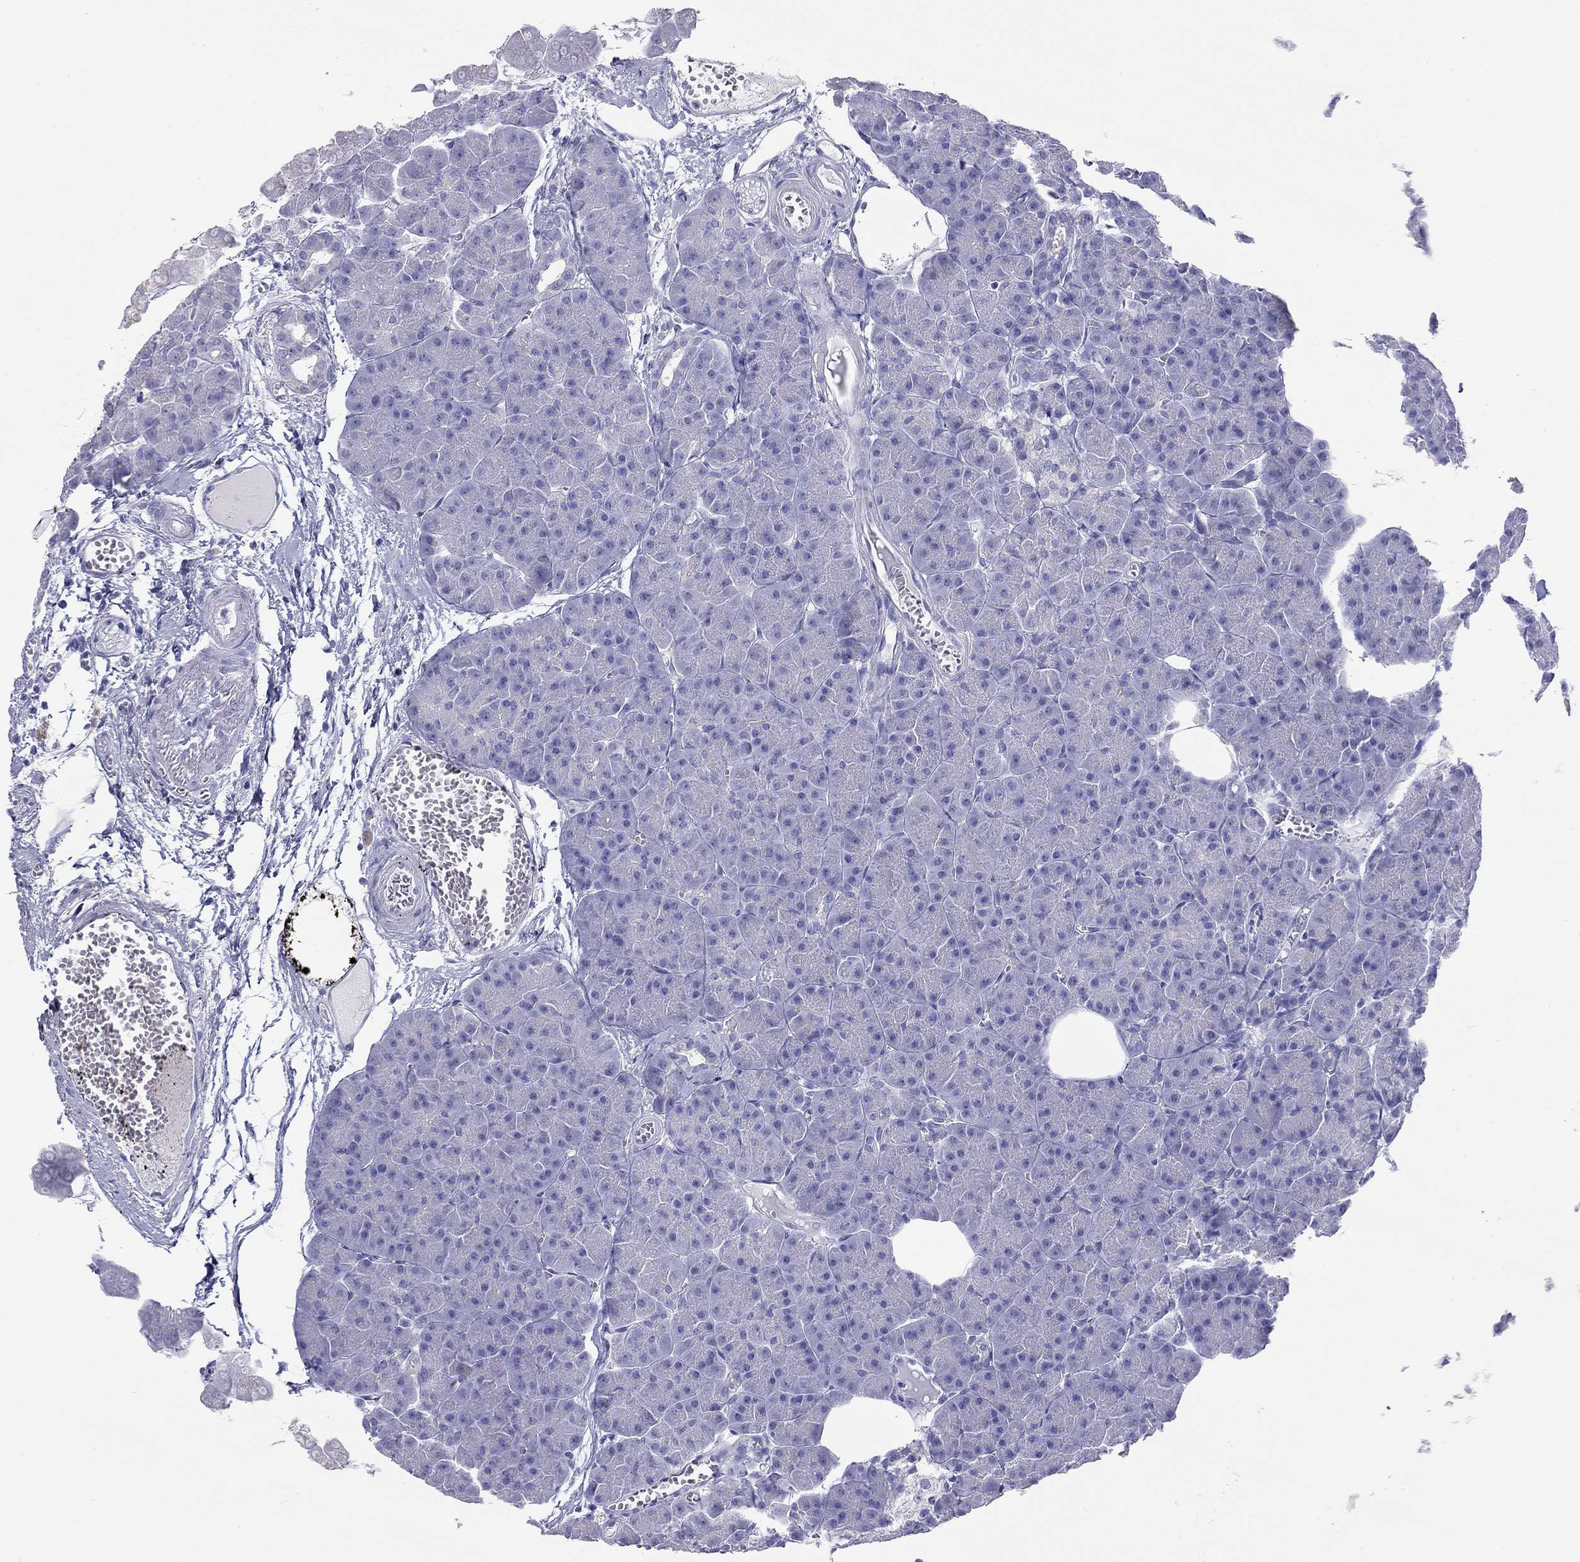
{"staining": {"intensity": "negative", "quantity": "none", "location": "none"}, "tissue": "pancreas", "cell_type": "Exocrine glandular cells", "image_type": "normal", "snomed": [{"axis": "morphology", "description": "Normal tissue, NOS"}, {"axis": "topography", "description": "Adipose tissue"}, {"axis": "topography", "description": "Pancreas"}, {"axis": "topography", "description": "Peripheral nerve tissue"}], "caption": "Image shows no significant protein positivity in exocrine glandular cells of unremarkable pancreas.", "gene": "HLA", "patient": {"sex": "female", "age": 58}}